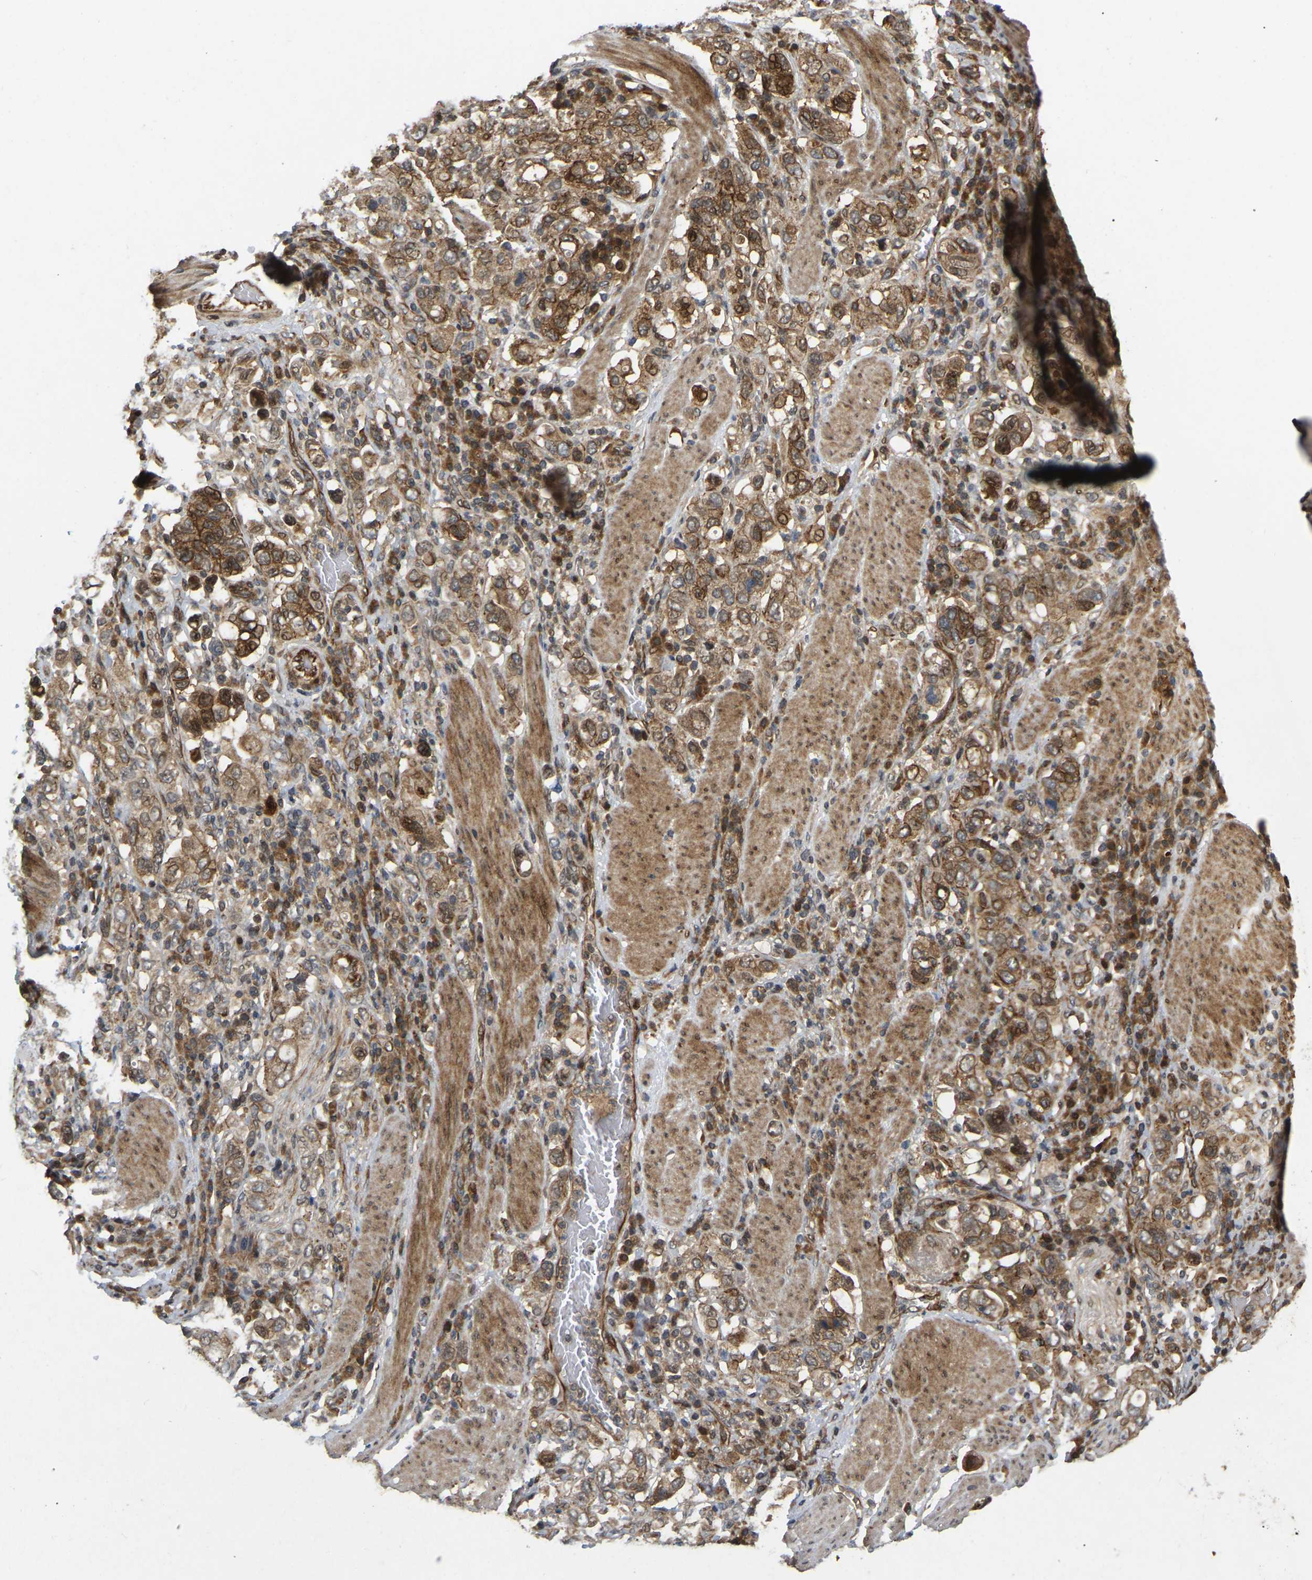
{"staining": {"intensity": "moderate", "quantity": ">75%", "location": "cytoplasmic/membranous,nuclear"}, "tissue": "stomach cancer", "cell_type": "Tumor cells", "image_type": "cancer", "snomed": [{"axis": "morphology", "description": "Adenocarcinoma, NOS"}, {"axis": "topography", "description": "Stomach, upper"}], "caption": "A high-resolution histopathology image shows IHC staining of stomach cancer, which reveals moderate cytoplasmic/membranous and nuclear staining in about >75% of tumor cells.", "gene": "KIAA1549", "patient": {"sex": "male", "age": 62}}